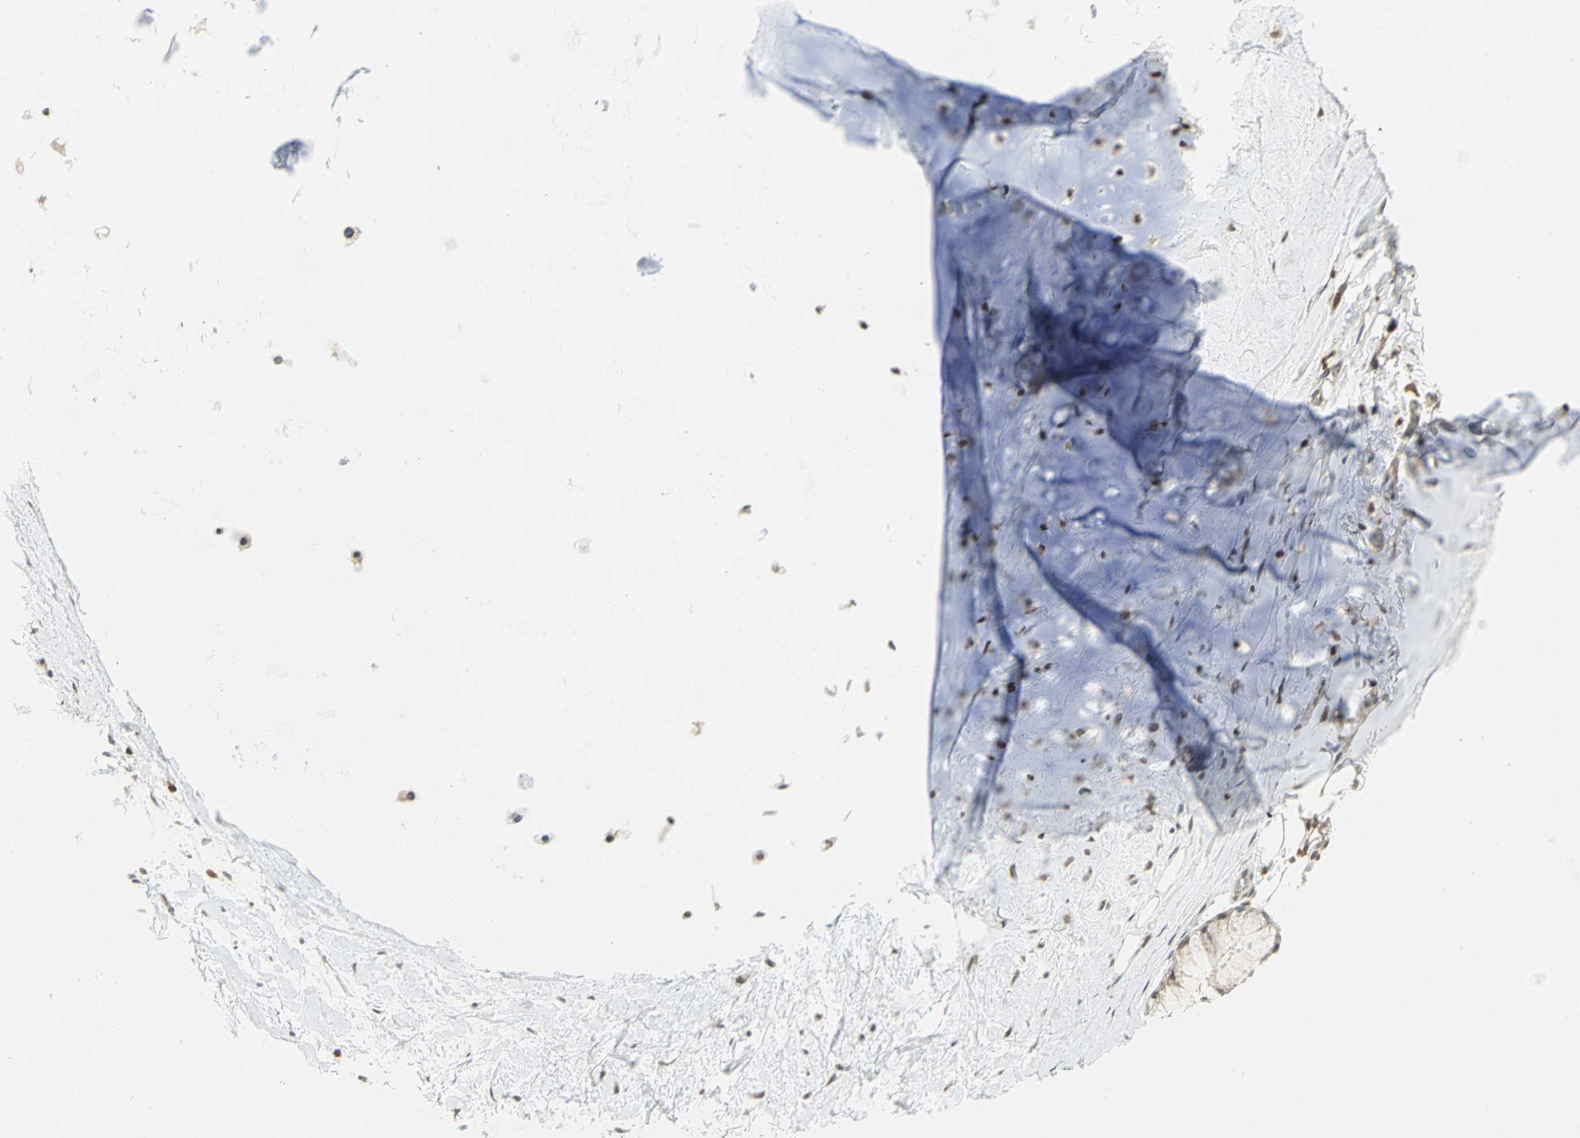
{"staining": {"intensity": "weak", "quantity": "<25%", "location": "cytoplasmic/membranous"}, "tissue": "adipose tissue", "cell_type": "Adipocytes", "image_type": "normal", "snomed": [{"axis": "morphology", "description": "Normal tissue, NOS"}, {"axis": "topography", "description": "Cartilage tissue"}, {"axis": "topography", "description": "Bronchus"}], "caption": "Immunohistochemistry (IHC) micrograph of normal human adipose tissue stained for a protein (brown), which exhibits no expression in adipocytes. Nuclei are stained in blue.", "gene": "IL16", "patient": {"sex": "female", "age": 73}}